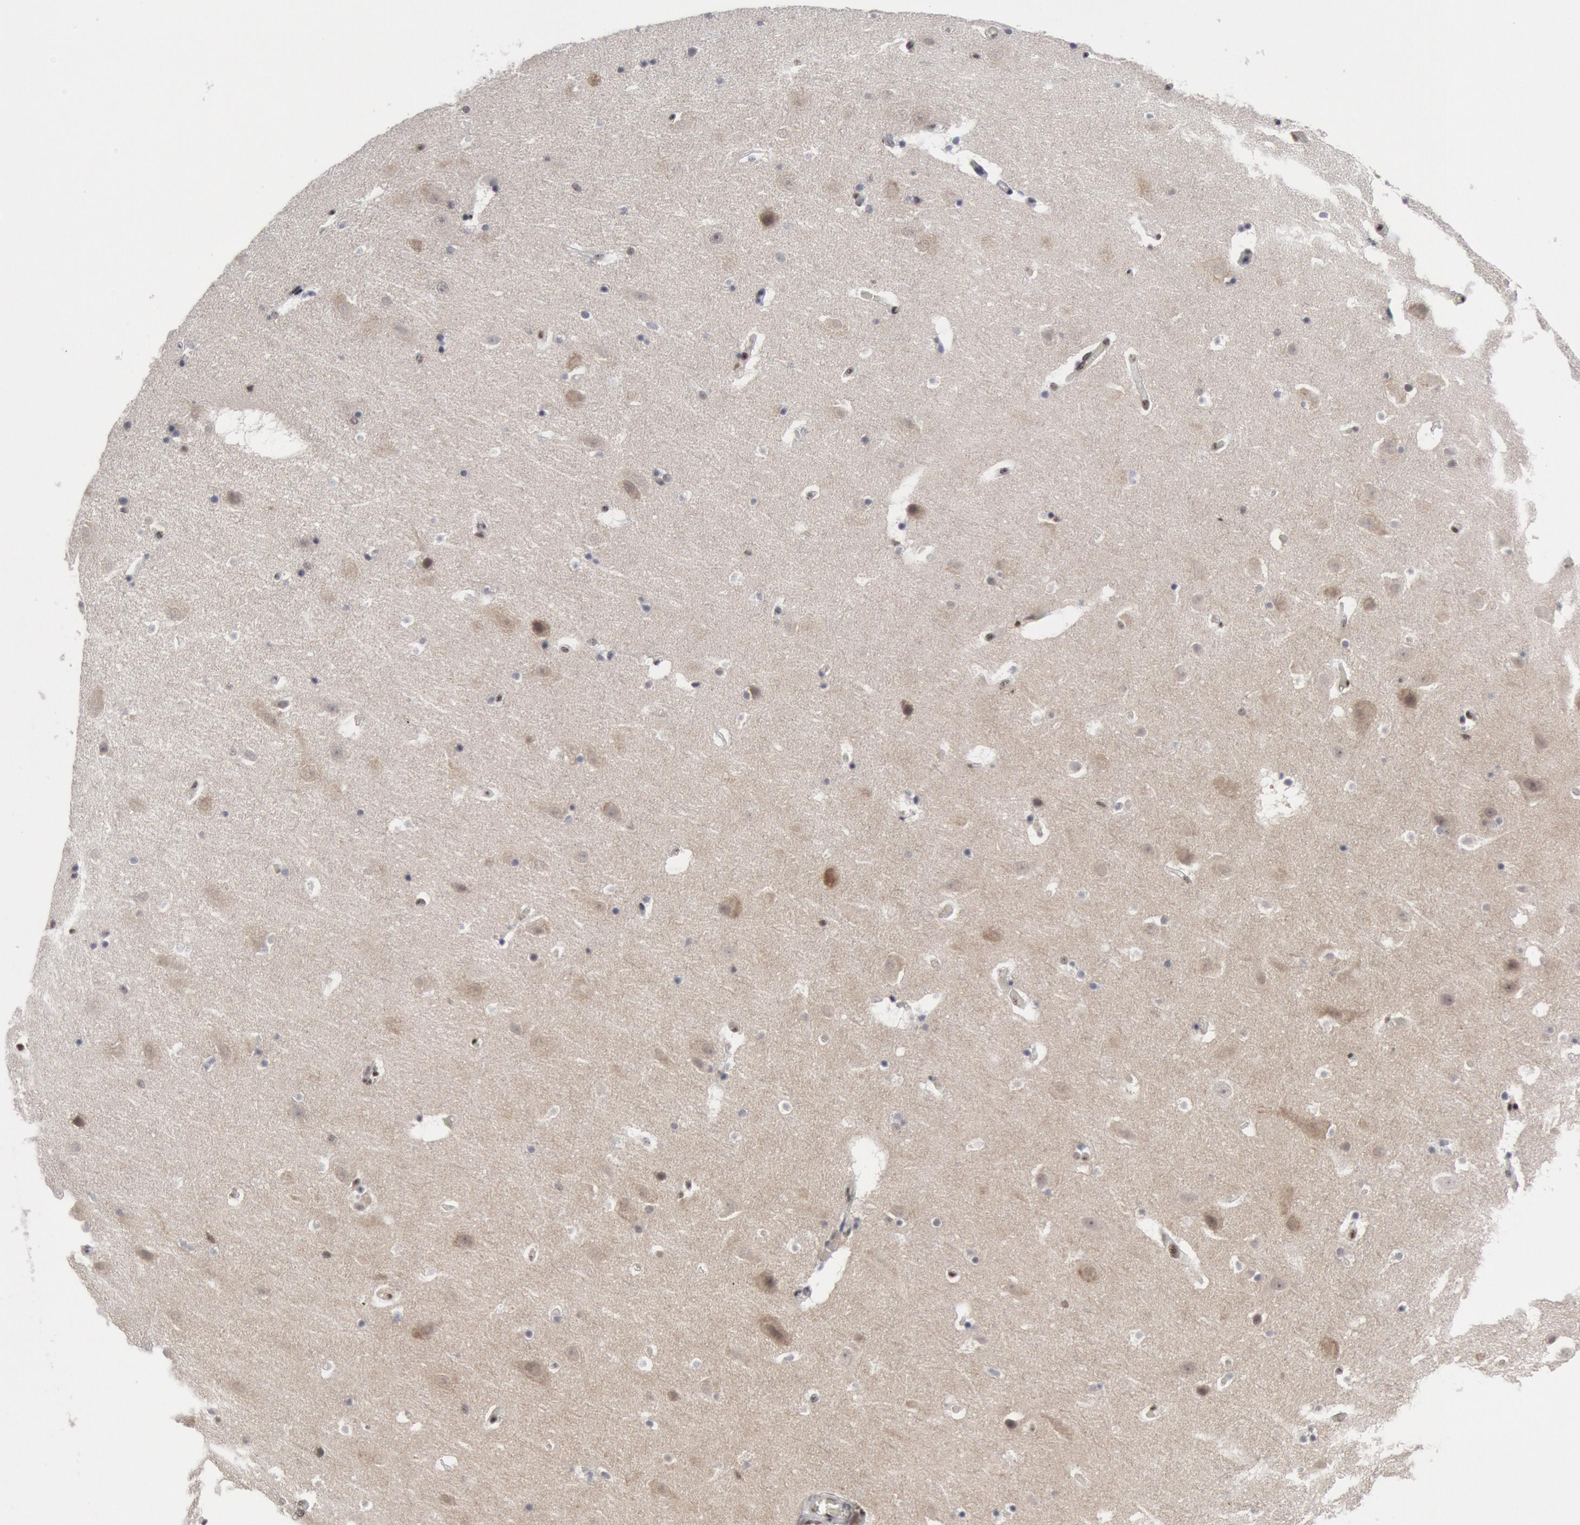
{"staining": {"intensity": "weak", "quantity": "<25%", "location": "nuclear"}, "tissue": "hippocampus", "cell_type": "Glial cells", "image_type": "normal", "snomed": [{"axis": "morphology", "description": "Normal tissue, NOS"}, {"axis": "topography", "description": "Hippocampus"}], "caption": "IHC photomicrograph of normal hippocampus: human hippocampus stained with DAB (3,3'-diaminobenzidine) reveals no significant protein expression in glial cells.", "gene": "FOXO1", "patient": {"sex": "male", "age": 45}}